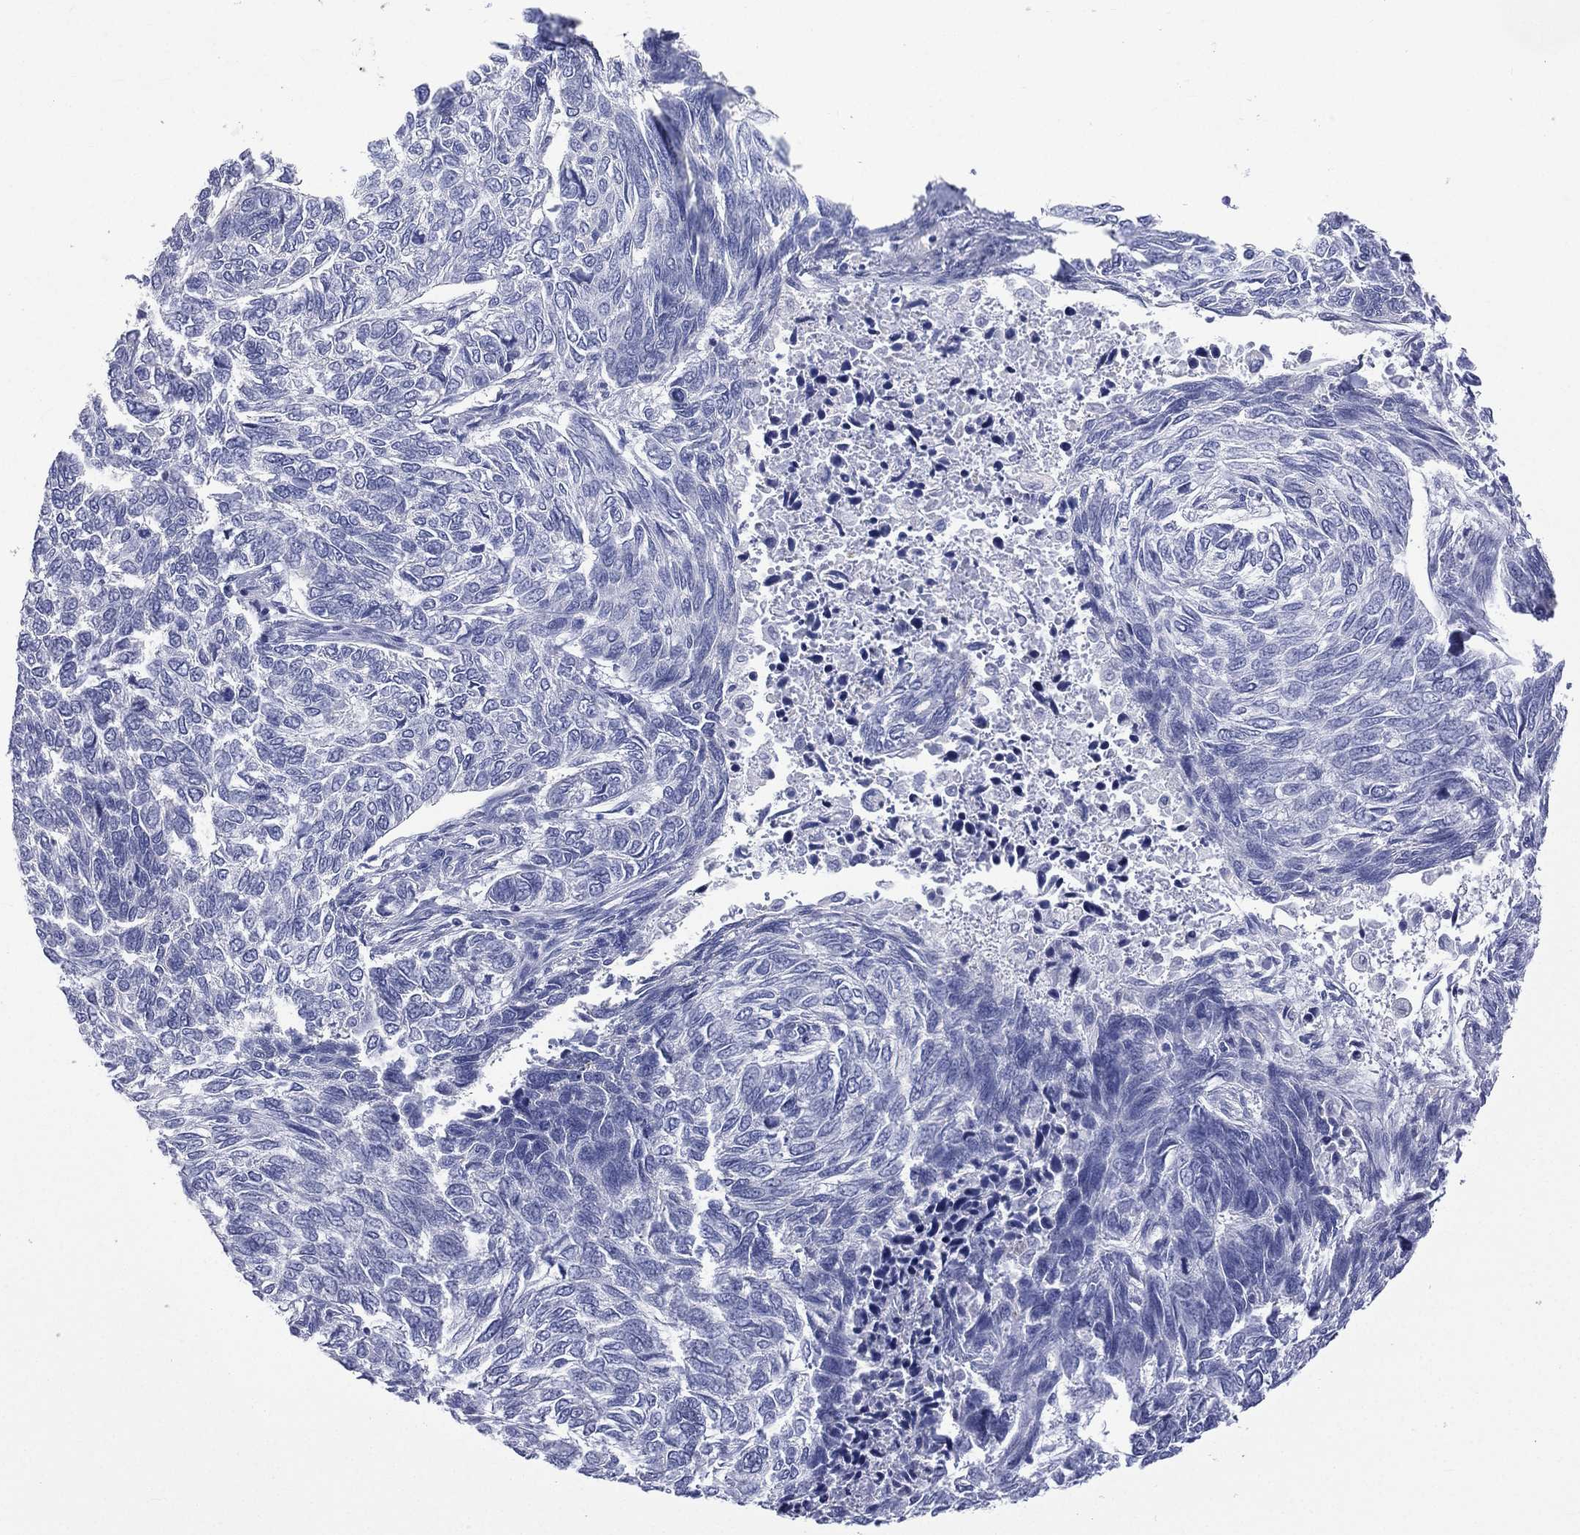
{"staining": {"intensity": "negative", "quantity": "none", "location": "none"}, "tissue": "skin cancer", "cell_type": "Tumor cells", "image_type": "cancer", "snomed": [{"axis": "morphology", "description": "Basal cell carcinoma"}, {"axis": "topography", "description": "Skin"}], "caption": "Immunohistochemistry of skin cancer demonstrates no expression in tumor cells.", "gene": "CES2", "patient": {"sex": "female", "age": 65}}